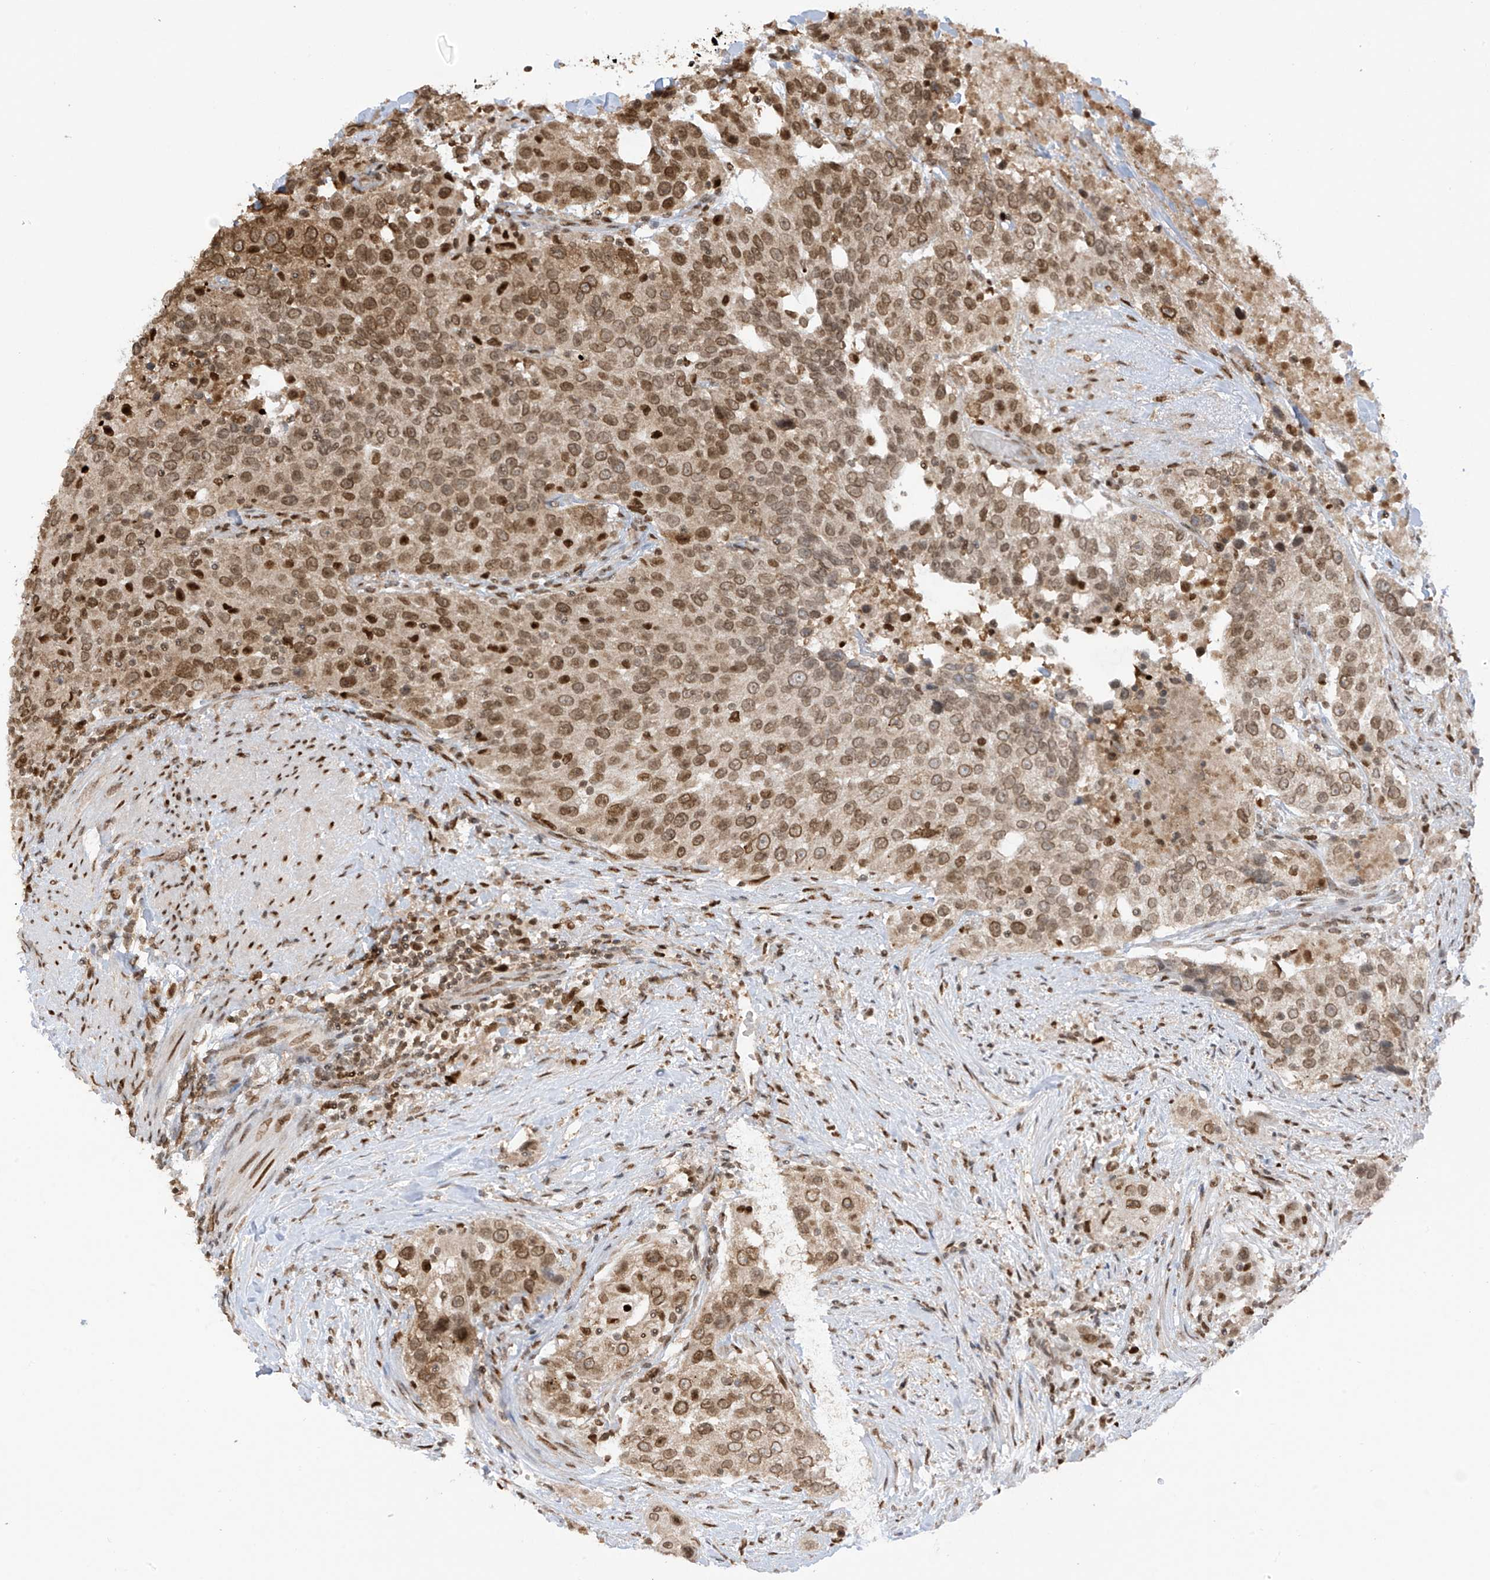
{"staining": {"intensity": "moderate", "quantity": ">75%", "location": "cytoplasmic/membranous,nuclear"}, "tissue": "urothelial cancer", "cell_type": "Tumor cells", "image_type": "cancer", "snomed": [{"axis": "morphology", "description": "Urothelial carcinoma, High grade"}, {"axis": "topography", "description": "Urinary bladder"}], "caption": "An image of human urothelial cancer stained for a protein reveals moderate cytoplasmic/membranous and nuclear brown staining in tumor cells. The staining was performed using DAB (3,3'-diaminobenzidine) to visualize the protein expression in brown, while the nuclei were stained in blue with hematoxylin (Magnification: 20x).", "gene": "KPNB1", "patient": {"sex": "female", "age": 80}}